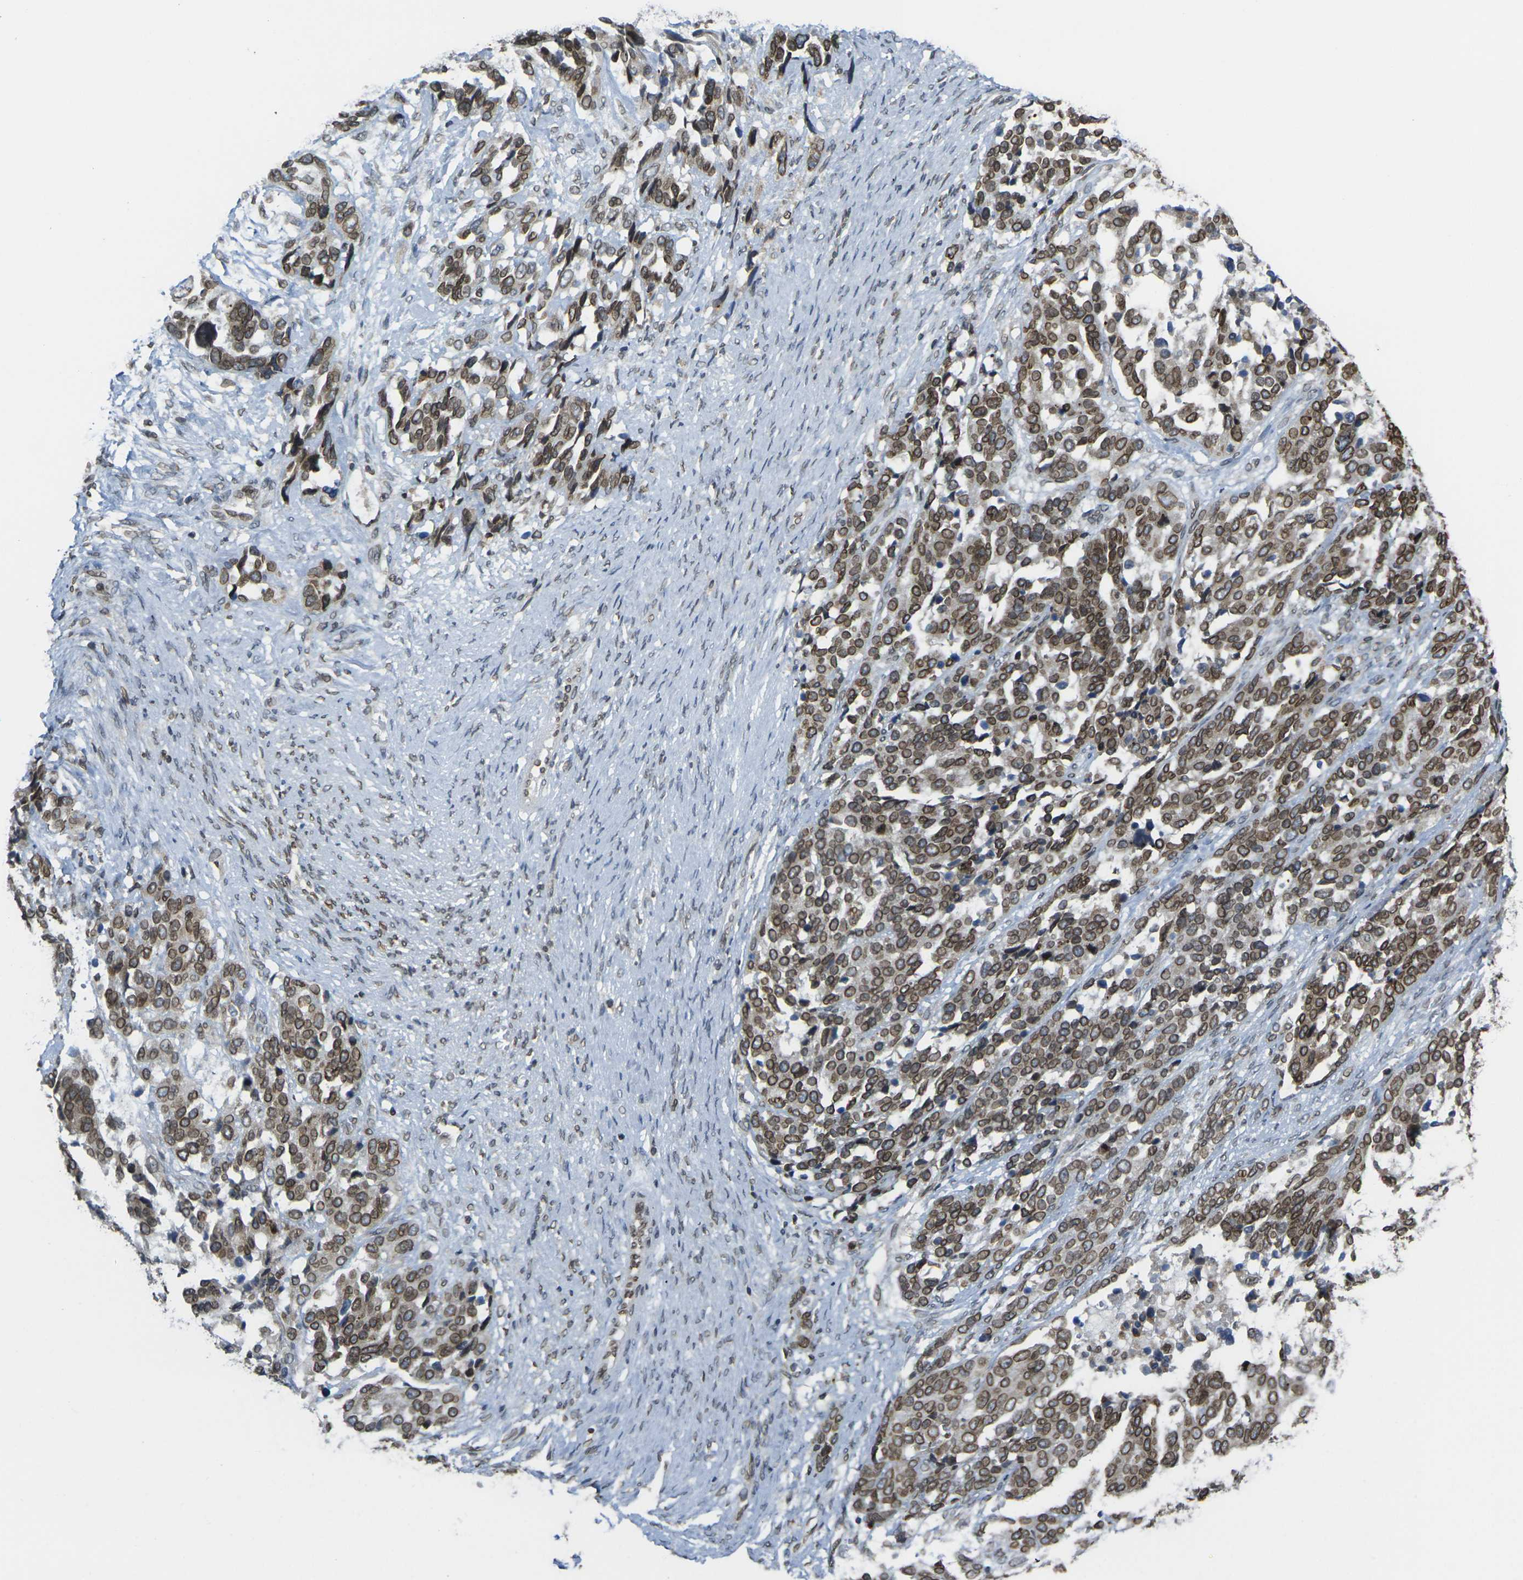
{"staining": {"intensity": "strong", "quantity": ">75%", "location": "cytoplasmic/membranous,nuclear"}, "tissue": "ovarian cancer", "cell_type": "Tumor cells", "image_type": "cancer", "snomed": [{"axis": "morphology", "description": "Cystadenocarcinoma, serous, NOS"}, {"axis": "topography", "description": "Ovary"}], "caption": "This image demonstrates IHC staining of human serous cystadenocarcinoma (ovarian), with high strong cytoplasmic/membranous and nuclear expression in about >75% of tumor cells.", "gene": "BRDT", "patient": {"sex": "female", "age": 44}}